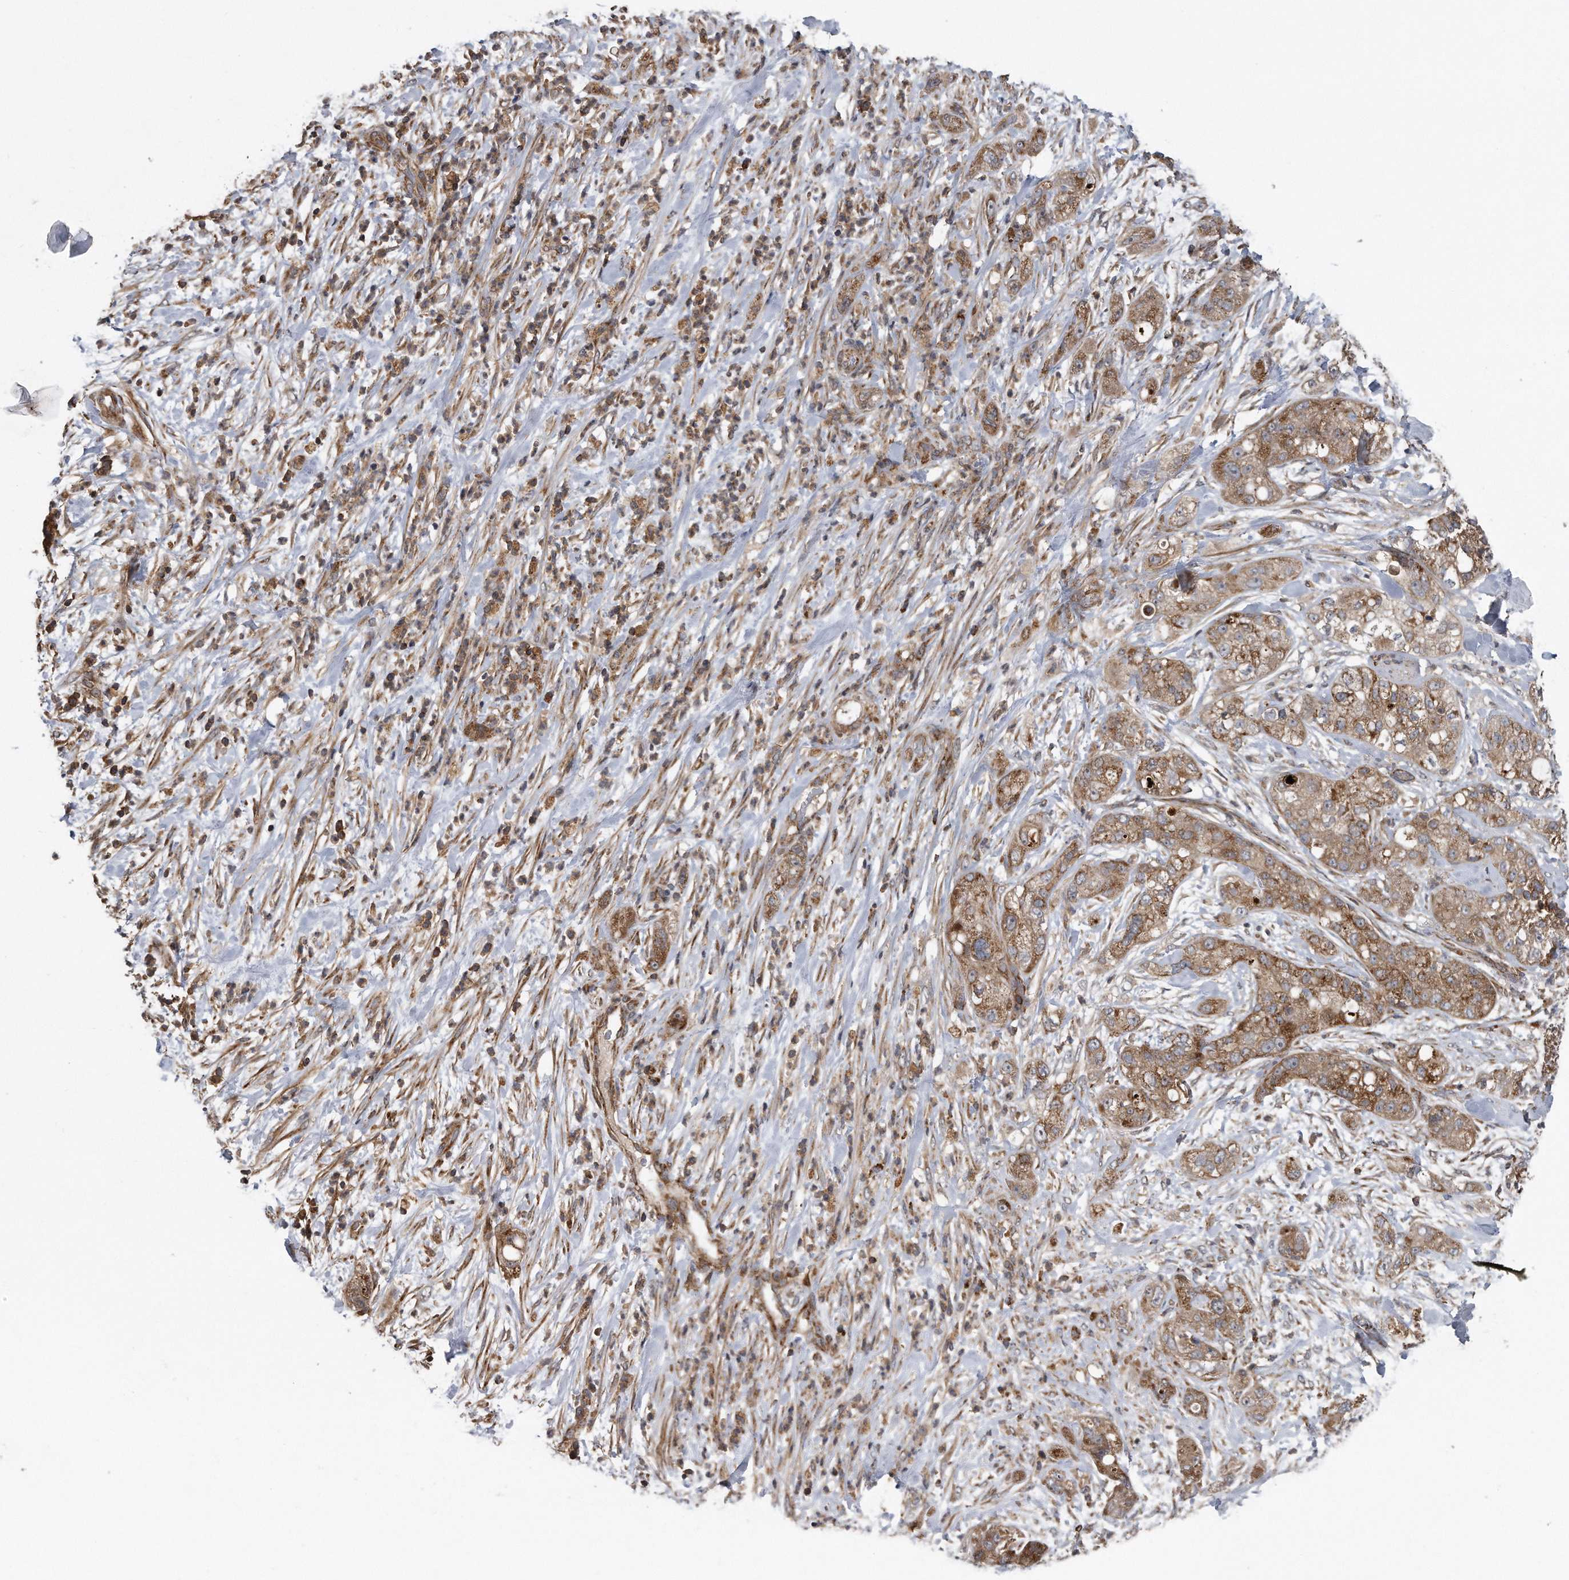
{"staining": {"intensity": "moderate", "quantity": ">75%", "location": "cytoplasmic/membranous"}, "tissue": "pancreatic cancer", "cell_type": "Tumor cells", "image_type": "cancer", "snomed": [{"axis": "morphology", "description": "Adenocarcinoma, NOS"}, {"axis": "topography", "description": "Pancreas"}], "caption": "The immunohistochemical stain shows moderate cytoplasmic/membranous expression in tumor cells of pancreatic cancer (adenocarcinoma) tissue.", "gene": "ALPK2", "patient": {"sex": "female", "age": 78}}